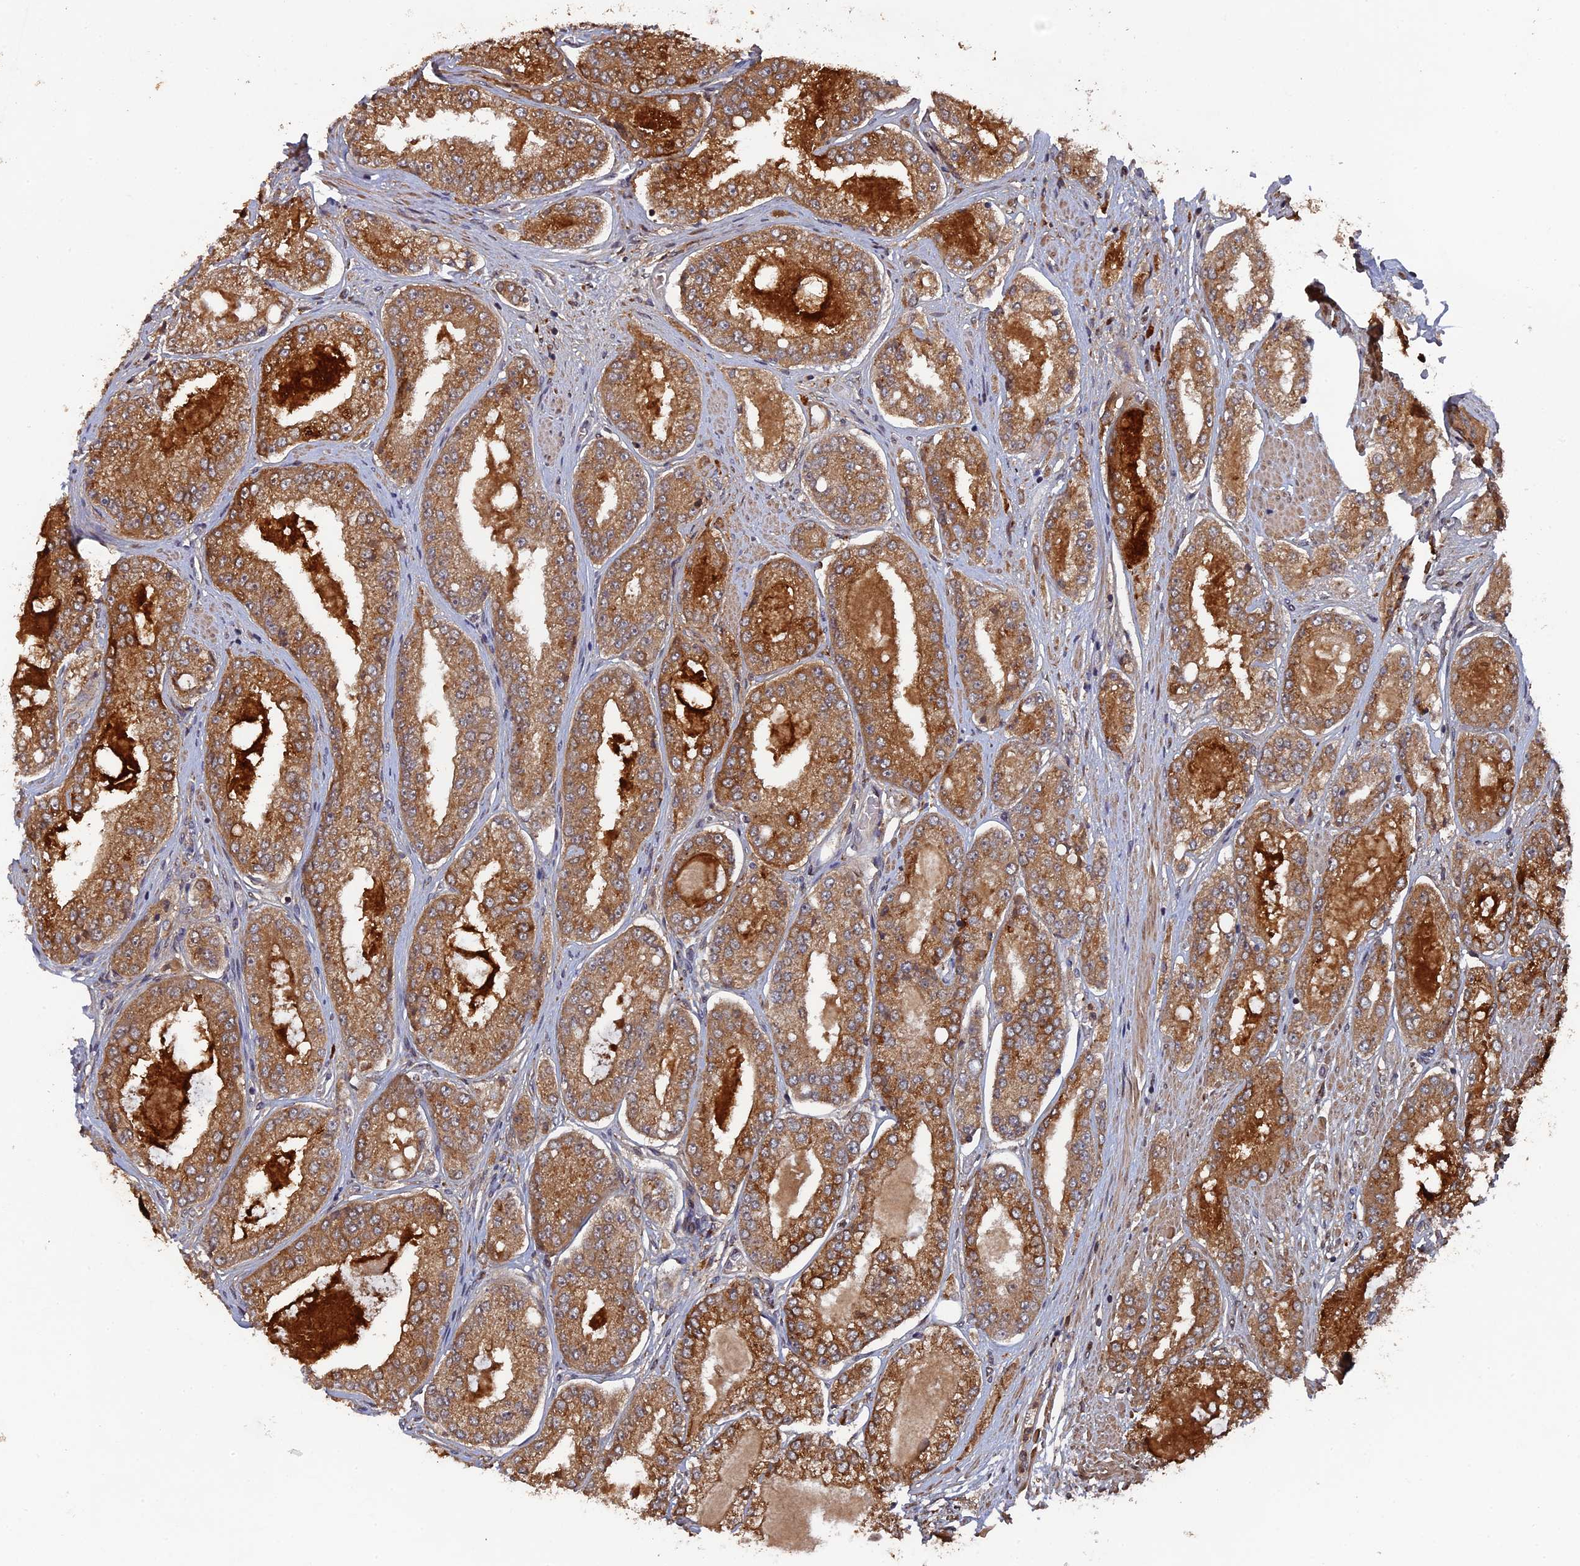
{"staining": {"intensity": "moderate", "quantity": ">75%", "location": "cytoplasmic/membranous"}, "tissue": "prostate cancer", "cell_type": "Tumor cells", "image_type": "cancer", "snomed": [{"axis": "morphology", "description": "Adenocarcinoma, High grade"}, {"axis": "topography", "description": "Prostate"}], "caption": "High-power microscopy captured an immunohistochemistry image of prostate high-grade adenocarcinoma, revealing moderate cytoplasmic/membranous expression in about >75% of tumor cells.", "gene": "VPS37C", "patient": {"sex": "male", "age": 71}}